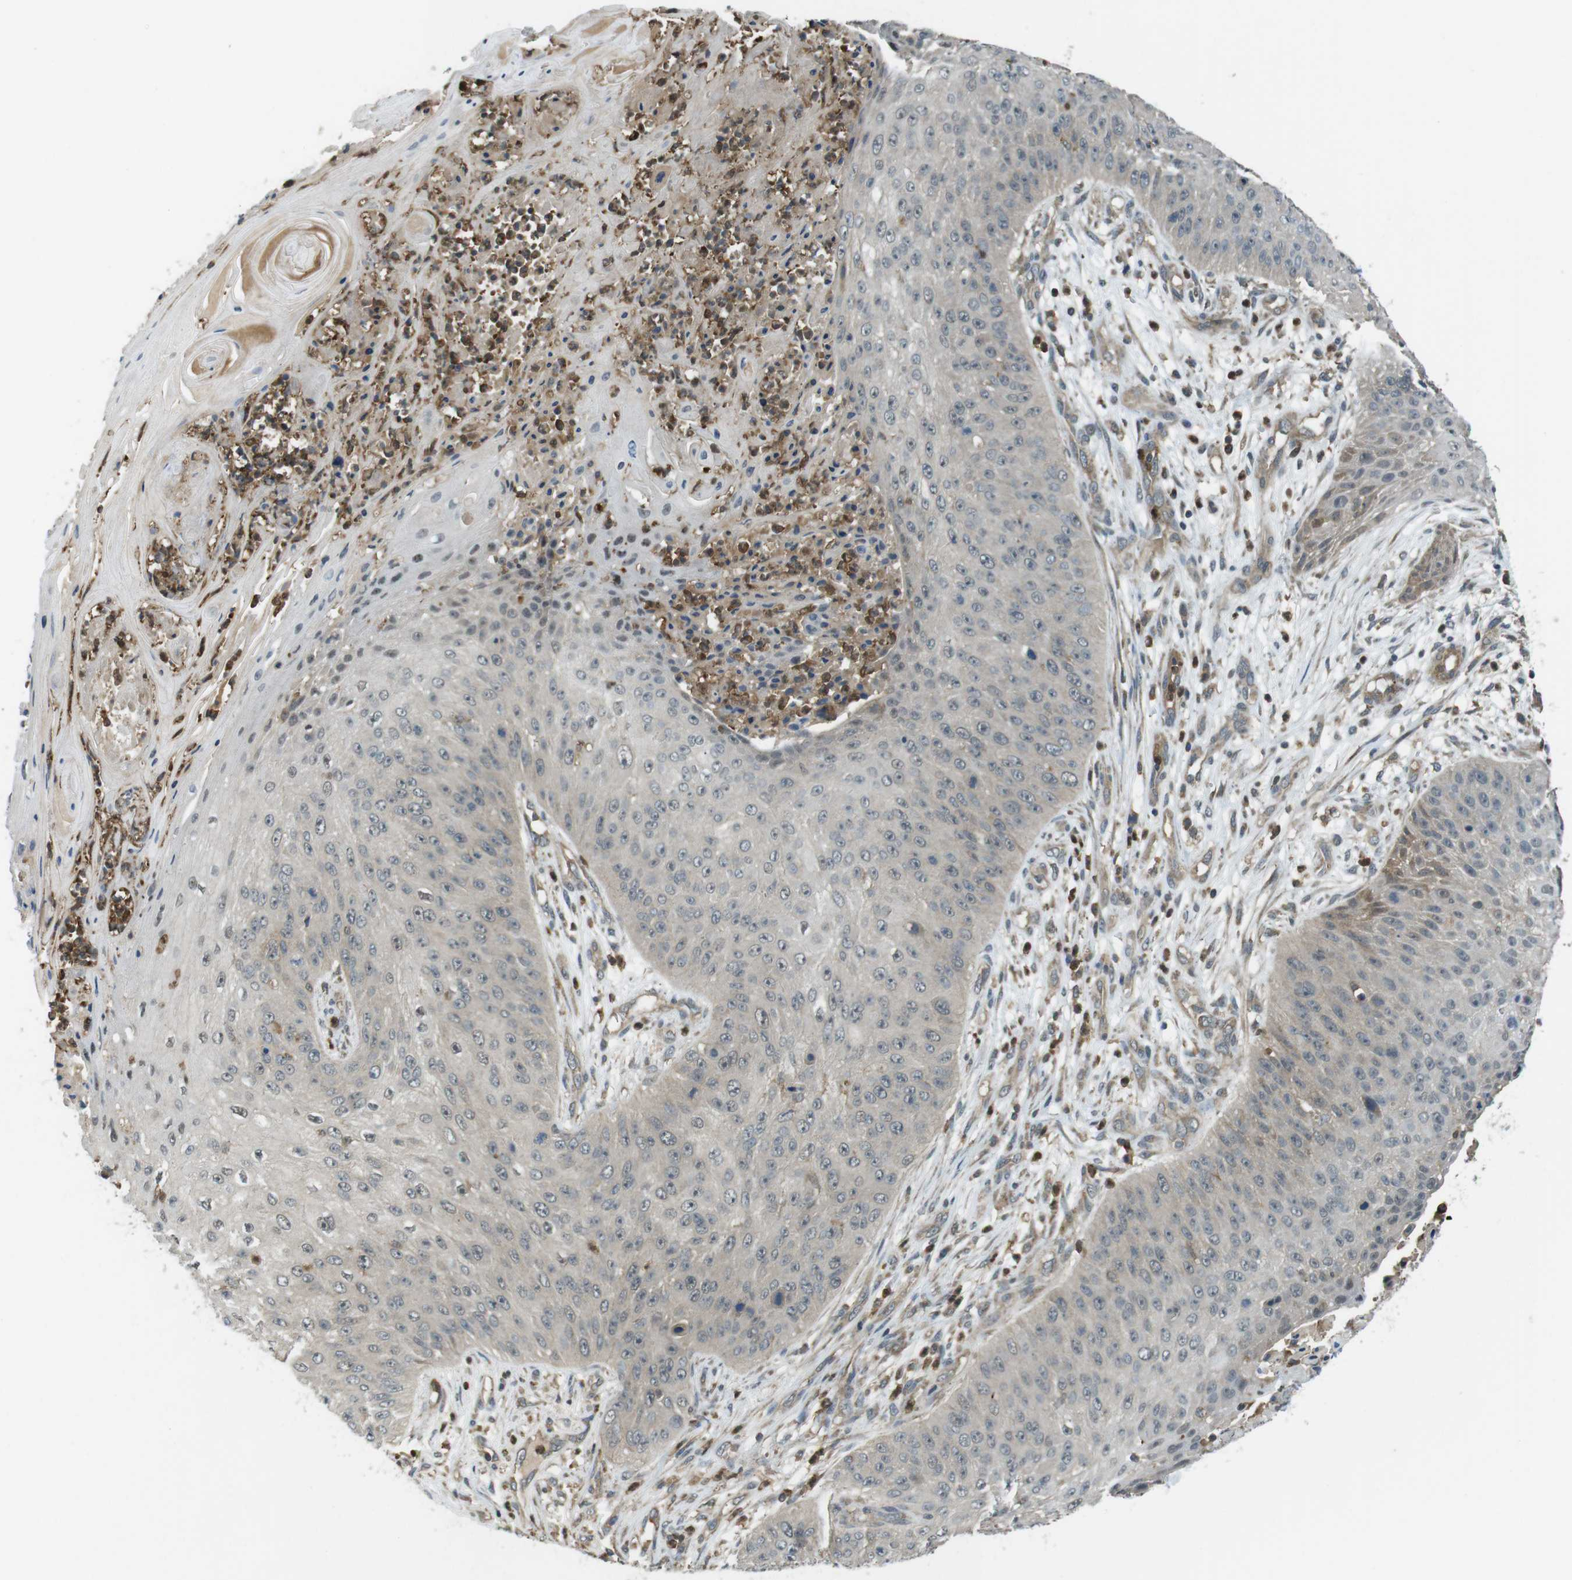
{"staining": {"intensity": "negative", "quantity": "none", "location": "none"}, "tissue": "skin cancer", "cell_type": "Tumor cells", "image_type": "cancer", "snomed": [{"axis": "morphology", "description": "Squamous cell carcinoma, NOS"}, {"axis": "topography", "description": "Skin"}], "caption": "Tumor cells show no significant protein positivity in skin cancer (squamous cell carcinoma).", "gene": "LRRC3B", "patient": {"sex": "female", "age": 80}}